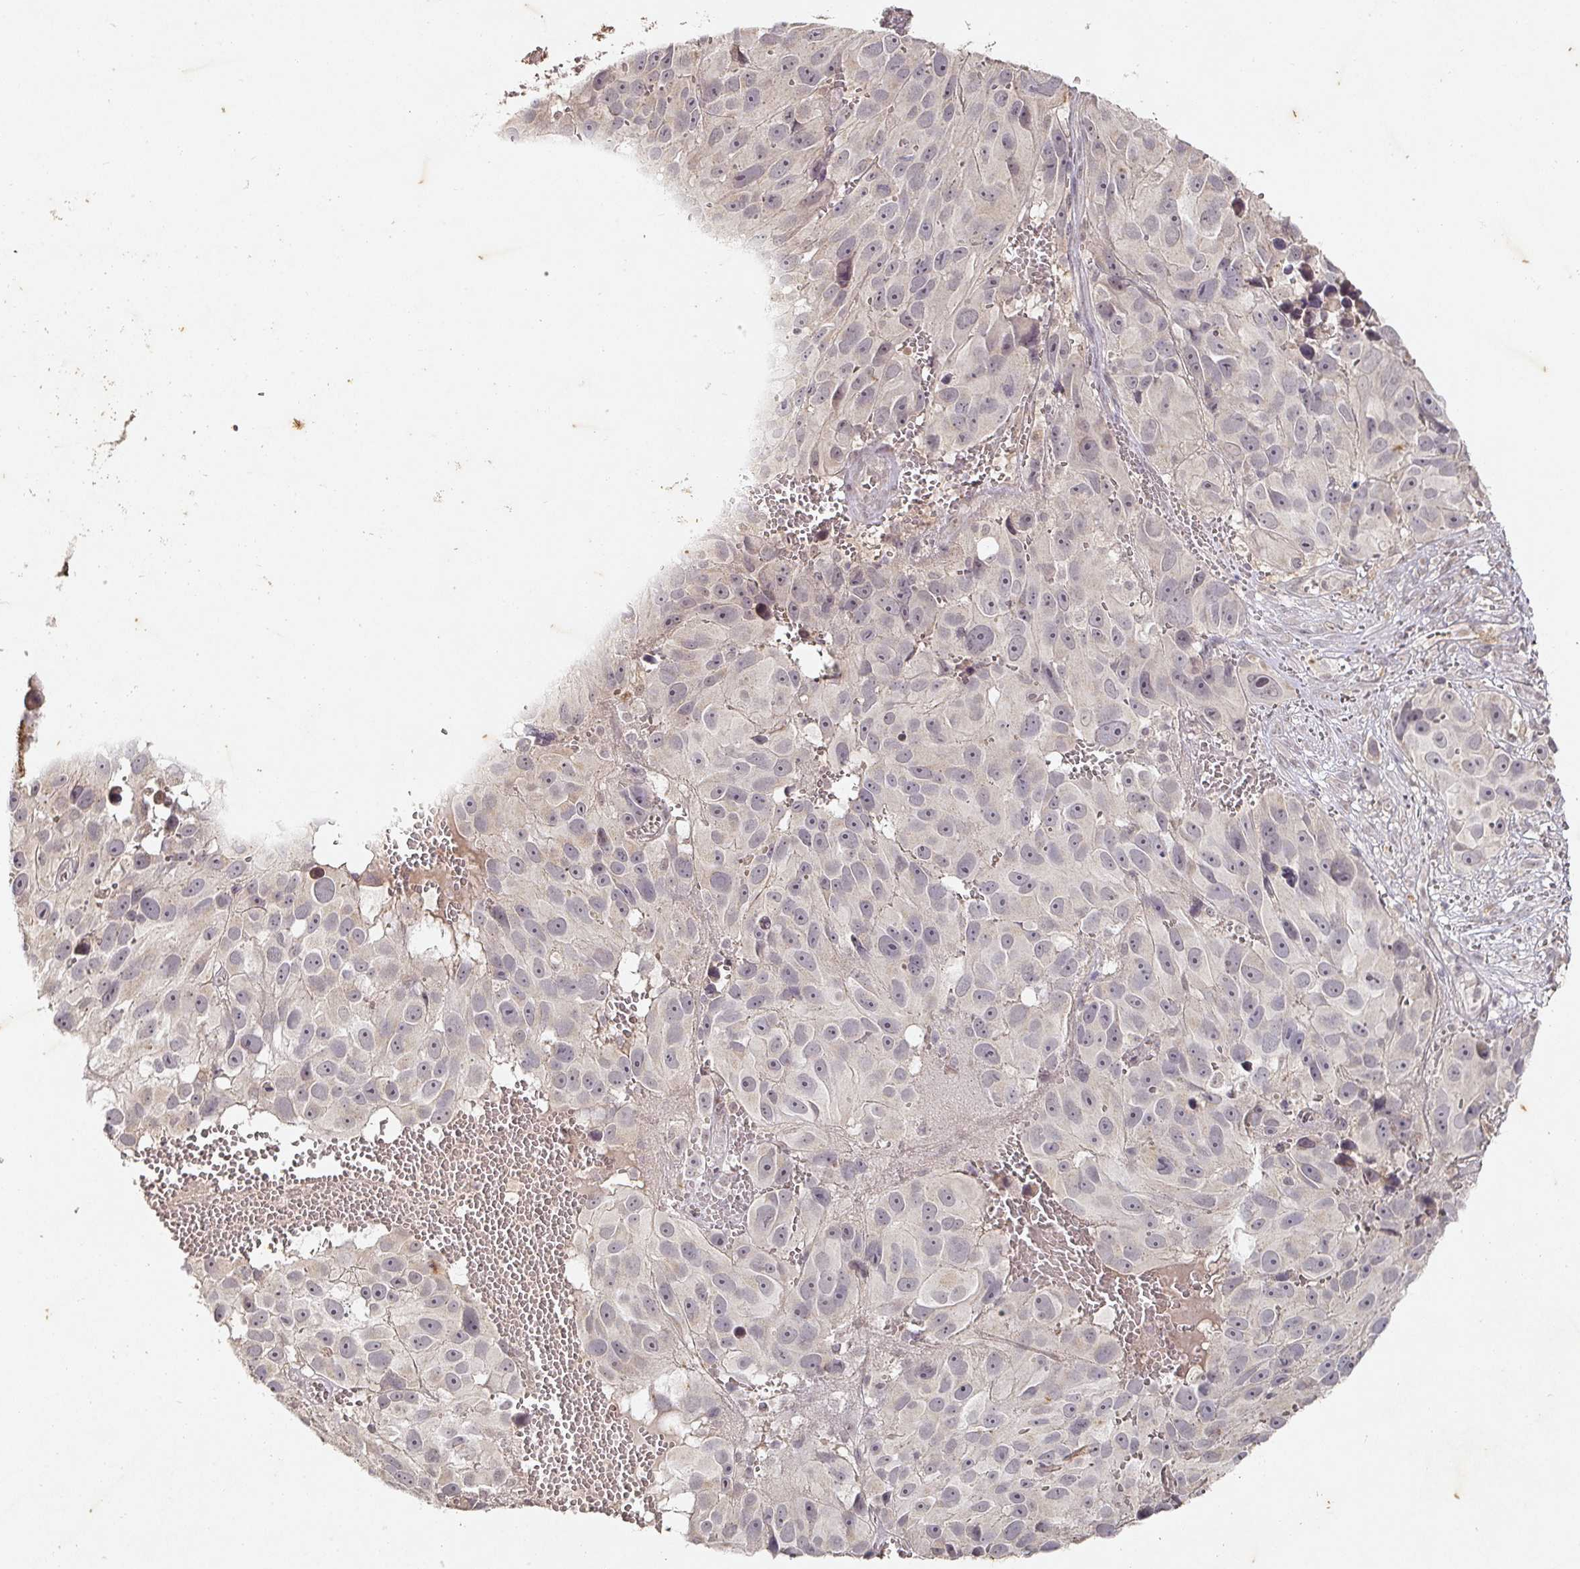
{"staining": {"intensity": "weak", "quantity": "25%-75%", "location": "nuclear"}, "tissue": "melanoma", "cell_type": "Tumor cells", "image_type": "cancer", "snomed": [{"axis": "morphology", "description": "Malignant melanoma, NOS"}, {"axis": "topography", "description": "Skin"}], "caption": "Brown immunohistochemical staining in malignant melanoma displays weak nuclear positivity in approximately 25%-75% of tumor cells.", "gene": "CAPN5", "patient": {"sex": "male", "age": 84}}